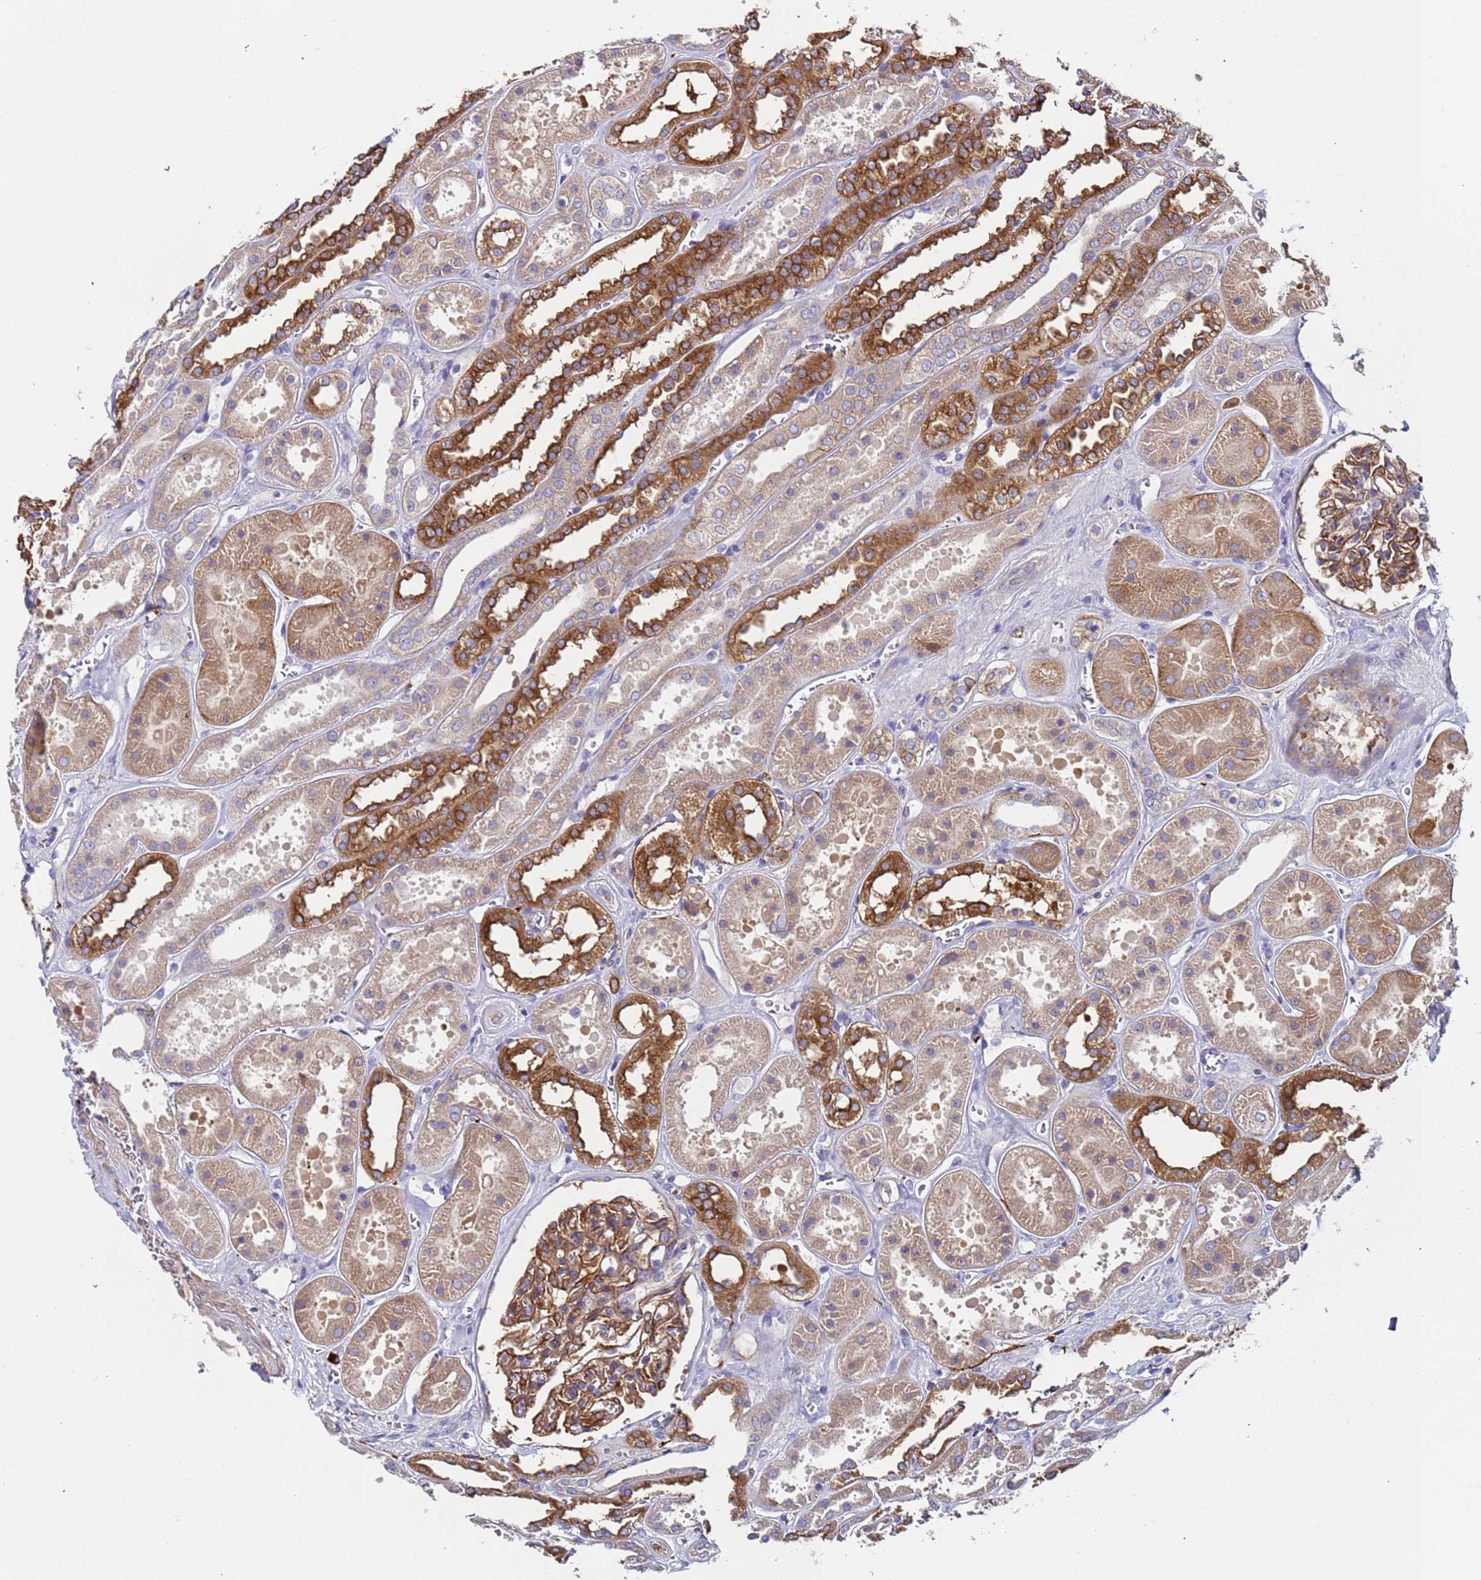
{"staining": {"intensity": "strong", "quantity": "25%-75%", "location": "cytoplasmic/membranous"}, "tissue": "kidney", "cell_type": "Cells in glomeruli", "image_type": "normal", "snomed": [{"axis": "morphology", "description": "Normal tissue, NOS"}, {"axis": "topography", "description": "Kidney"}], "caption": "This is a histology image of immunohistochemistry (IHC) staining of unremarkable kidney, which shows strong positivity in the cytoplasmic/membranous of cells in glomeruli.", "gene": "PAQR7", "patient": {"sex": "female", "age": 41}}